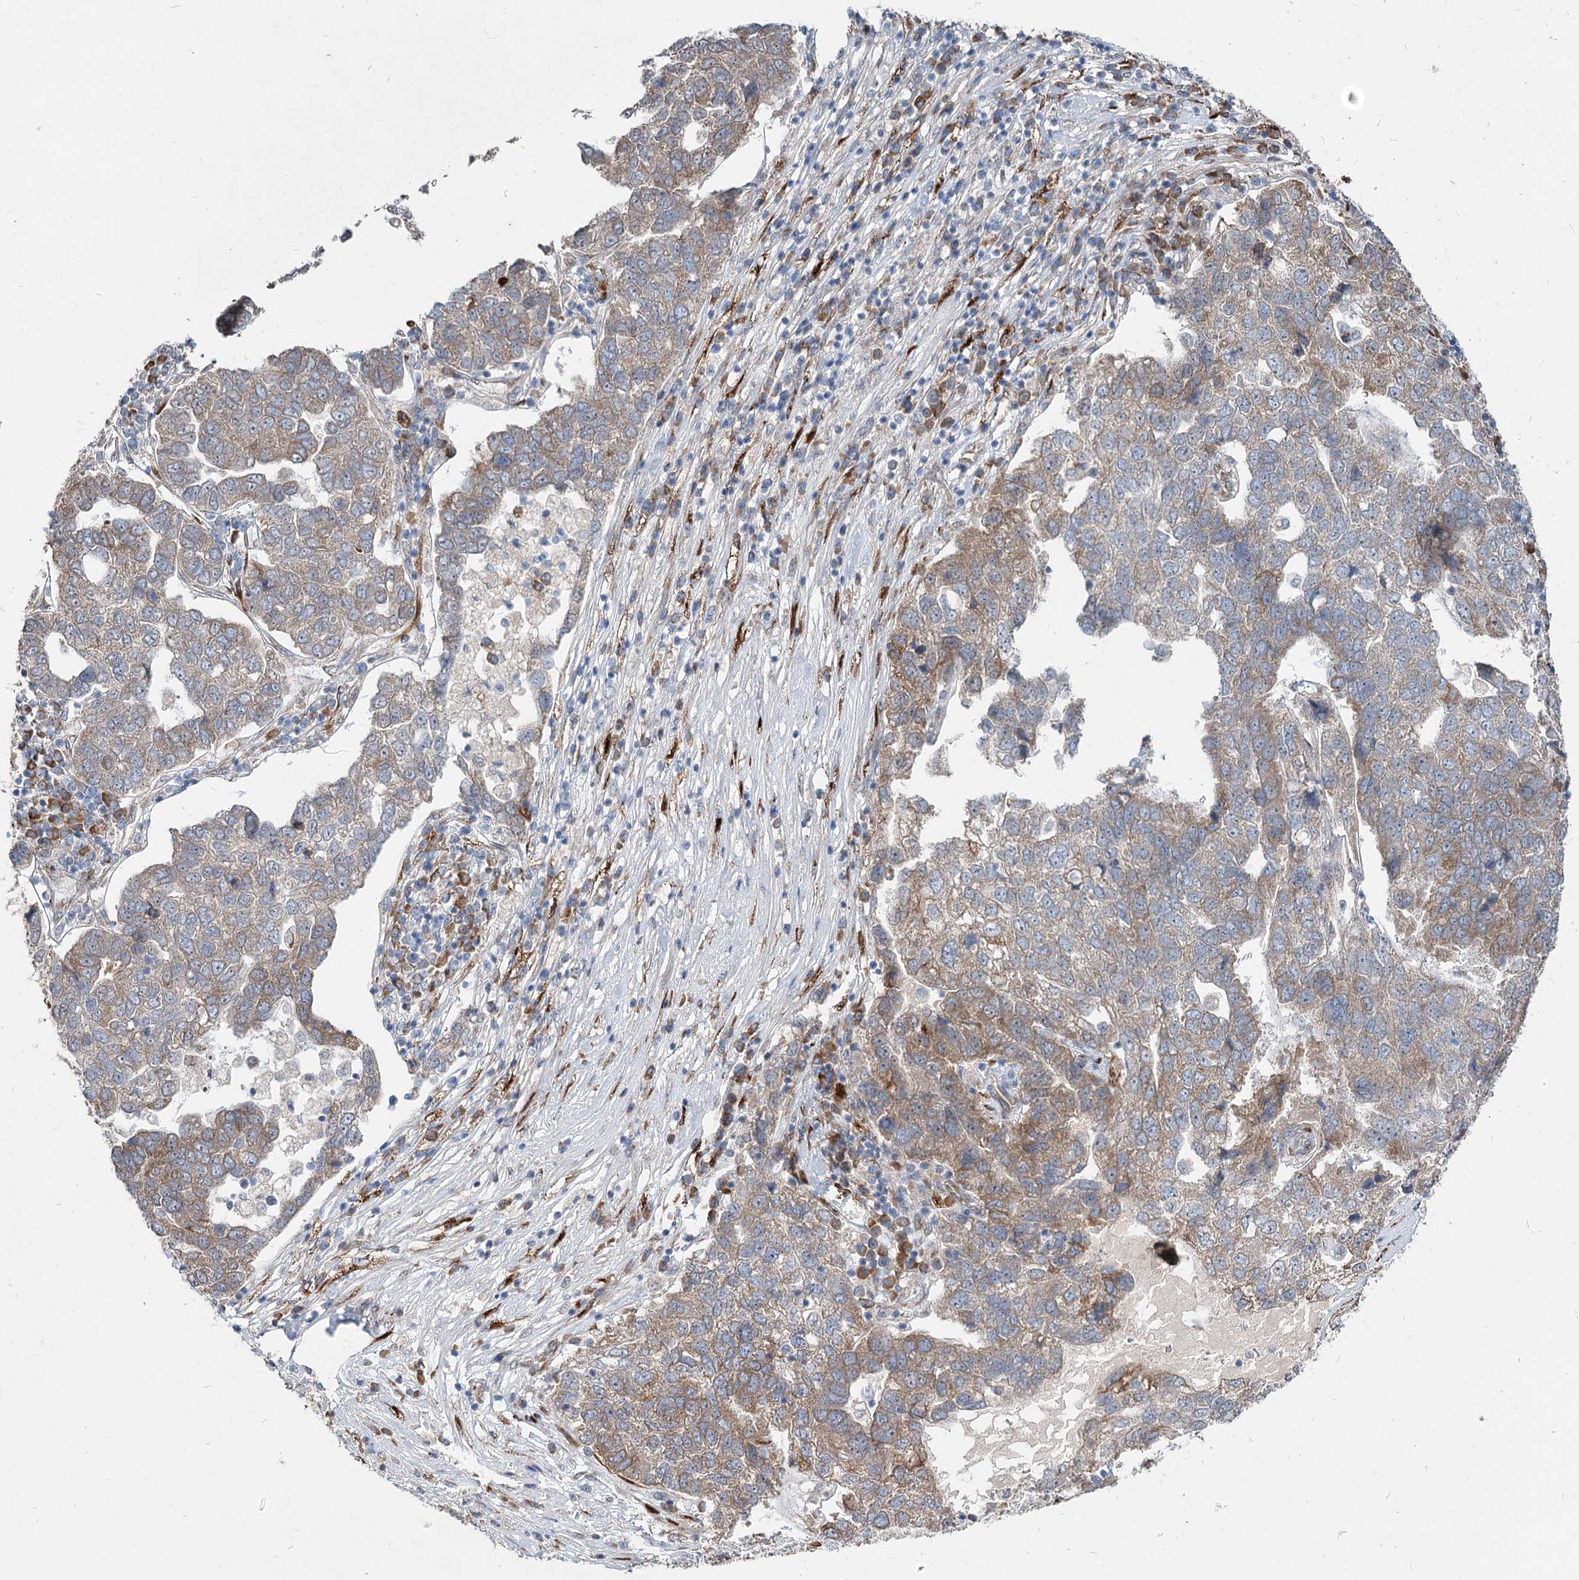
{"staining": {"intensity": "moderate", "quantity": "25%-75%", "location": "cytoplasmic/membranous"}, "tissue": "pancreatic cancer", "cell_type": "Tumor cells", "image_type": "cancer", "snomed": [{"axis": "morphology", "description": "Adenocarcinoma, NOS"}, {"axis": "topography", "description": "Pancreas"}], "caption": "A medium amount of moderate cytoplasmic/membranous expression is seen in approximately 25%-75% of tumor cells in pancreatic cancer tissue. (DAB = brown stain, brightfield microscopy at high magnification).", "gene": "SPART", "patient": {"sex": "female", "age": 61}}